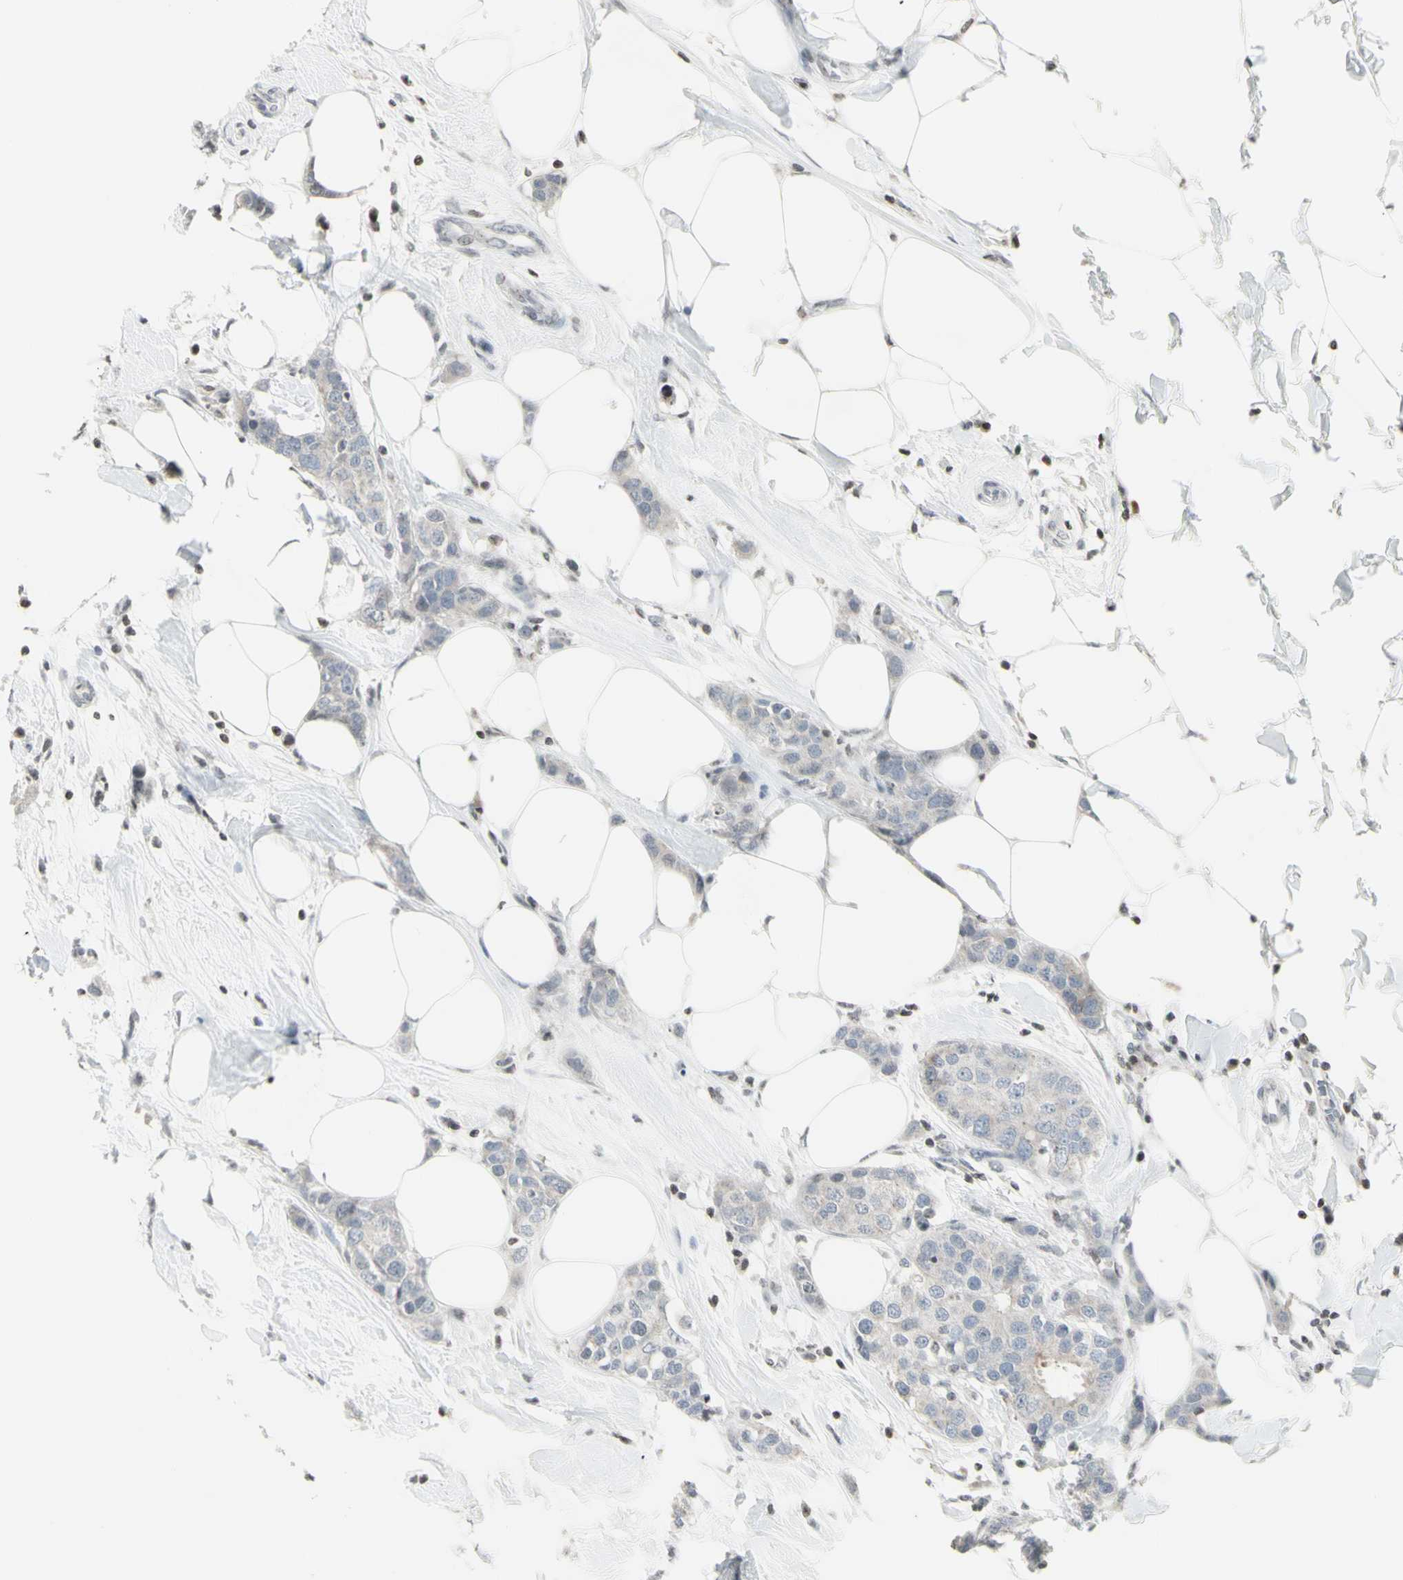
{"staining": {"intensity": "negative", "quantity": "none", "location": "none"}, "tissue": "breast cancer", "cell_type": "Tumor cells", "image_type": "cancer", "snomed": [{"axis": "morphology", "description": "Normal tissue, NOS"}, {"axis": "morphology", "description": "Duct carcinoma"}, {"axis": "topography", "description": "Breast"}], "caption": "The immunohistochemistry histopathology image has no significant expression in tumor cells of breast cancer (invasive ductal carcinoma) tissue. The staining was performed using DAB (3,3'-diaminobenzidine) to visualize the protein expression in brown, while the nuclei were stained in blue with hematoxylin (Magnification: 20x).", "gene": "MUC5AC", "patient": {"sex": "female", "age": 50}}